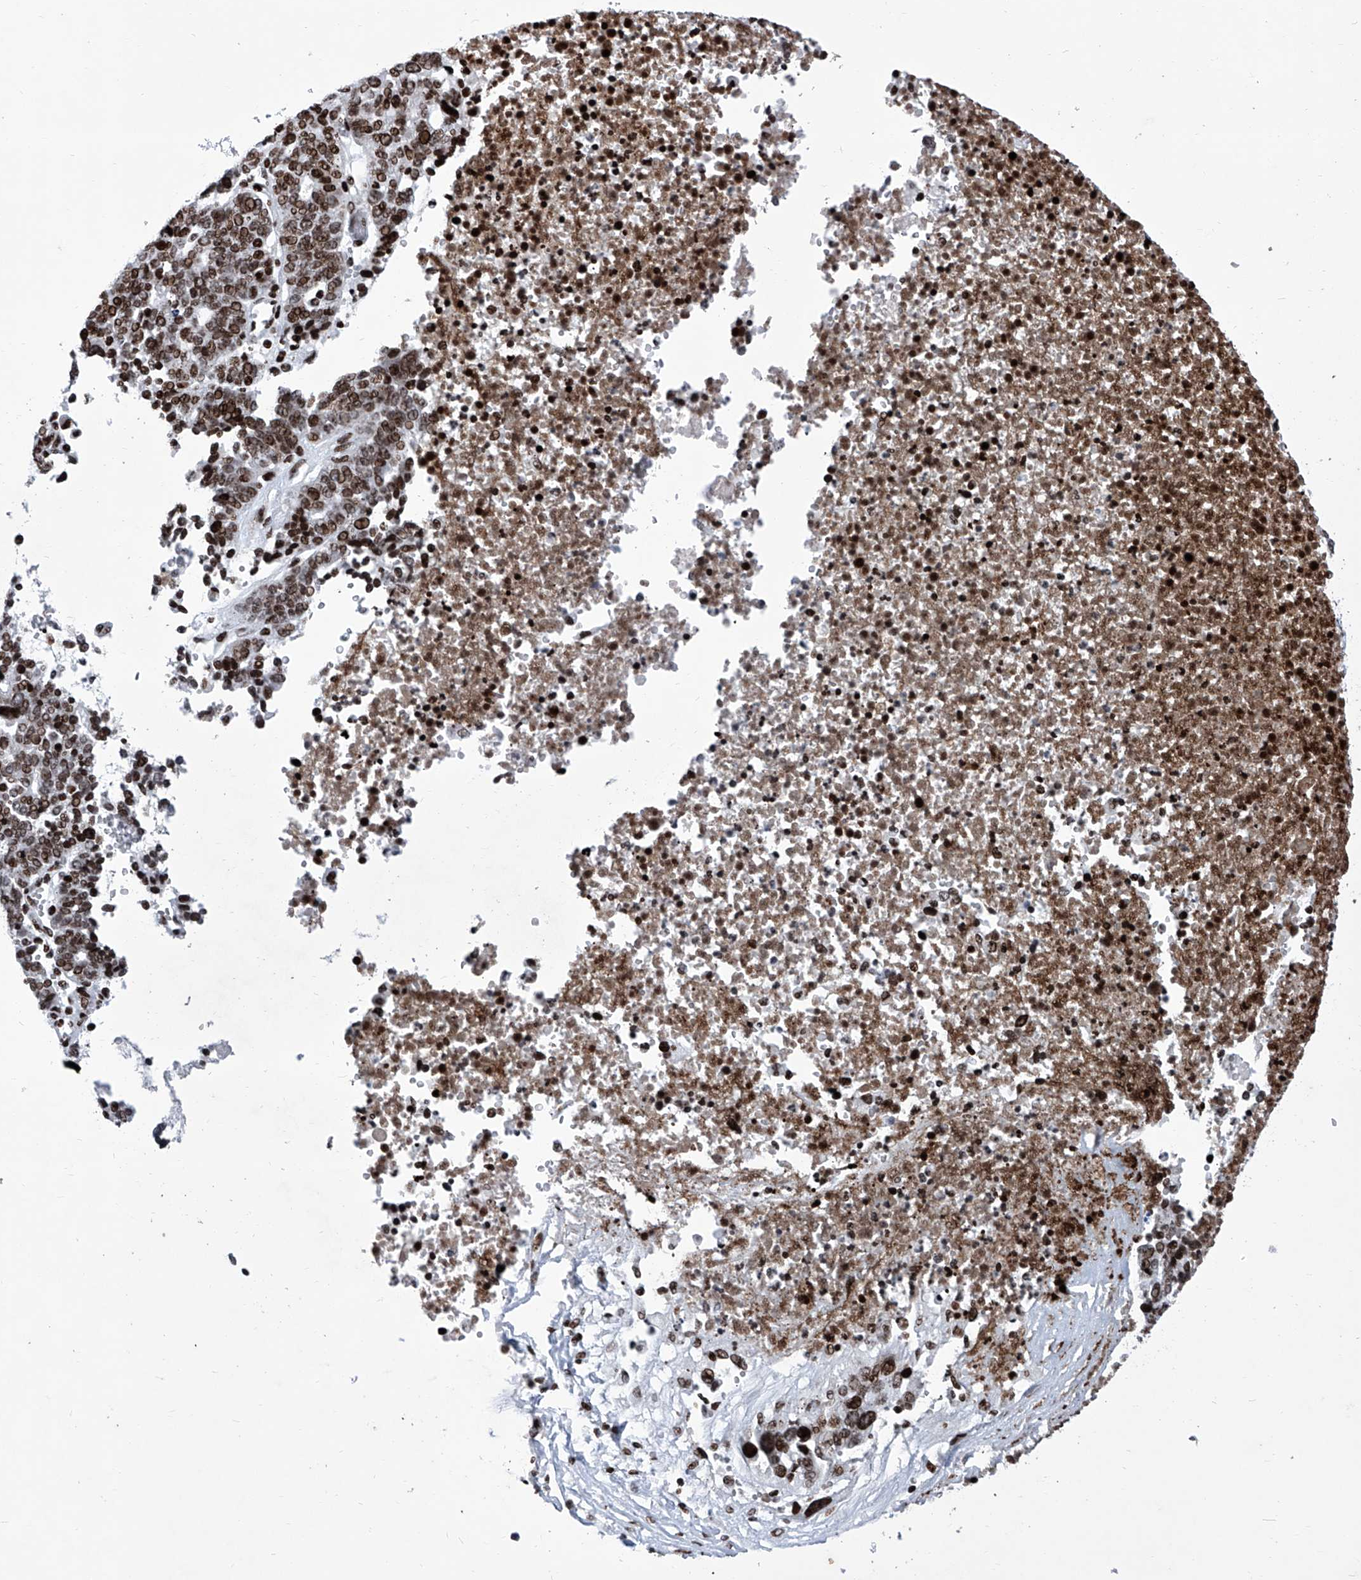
{"staining": {"intensity": "strong", "quantity": ">75%", "location": "nuclear"}, "tissue": "ovarian cancer", "cell_type": "Tumor cells", "image_type": "cancer", "snomed": [{"axis": "morphology", "description": "Cystadenocarcinoma, serous, NOS"}, {"axis": "topography", "description": "Ovary"}], "caption": "Protein staining shows strong nuclear positivity in about >75% of tumor cells in ovarian serous cystadenocarcinoma.", "gene": "HEY2", "patient": {"sex": "female", "age": 59}}